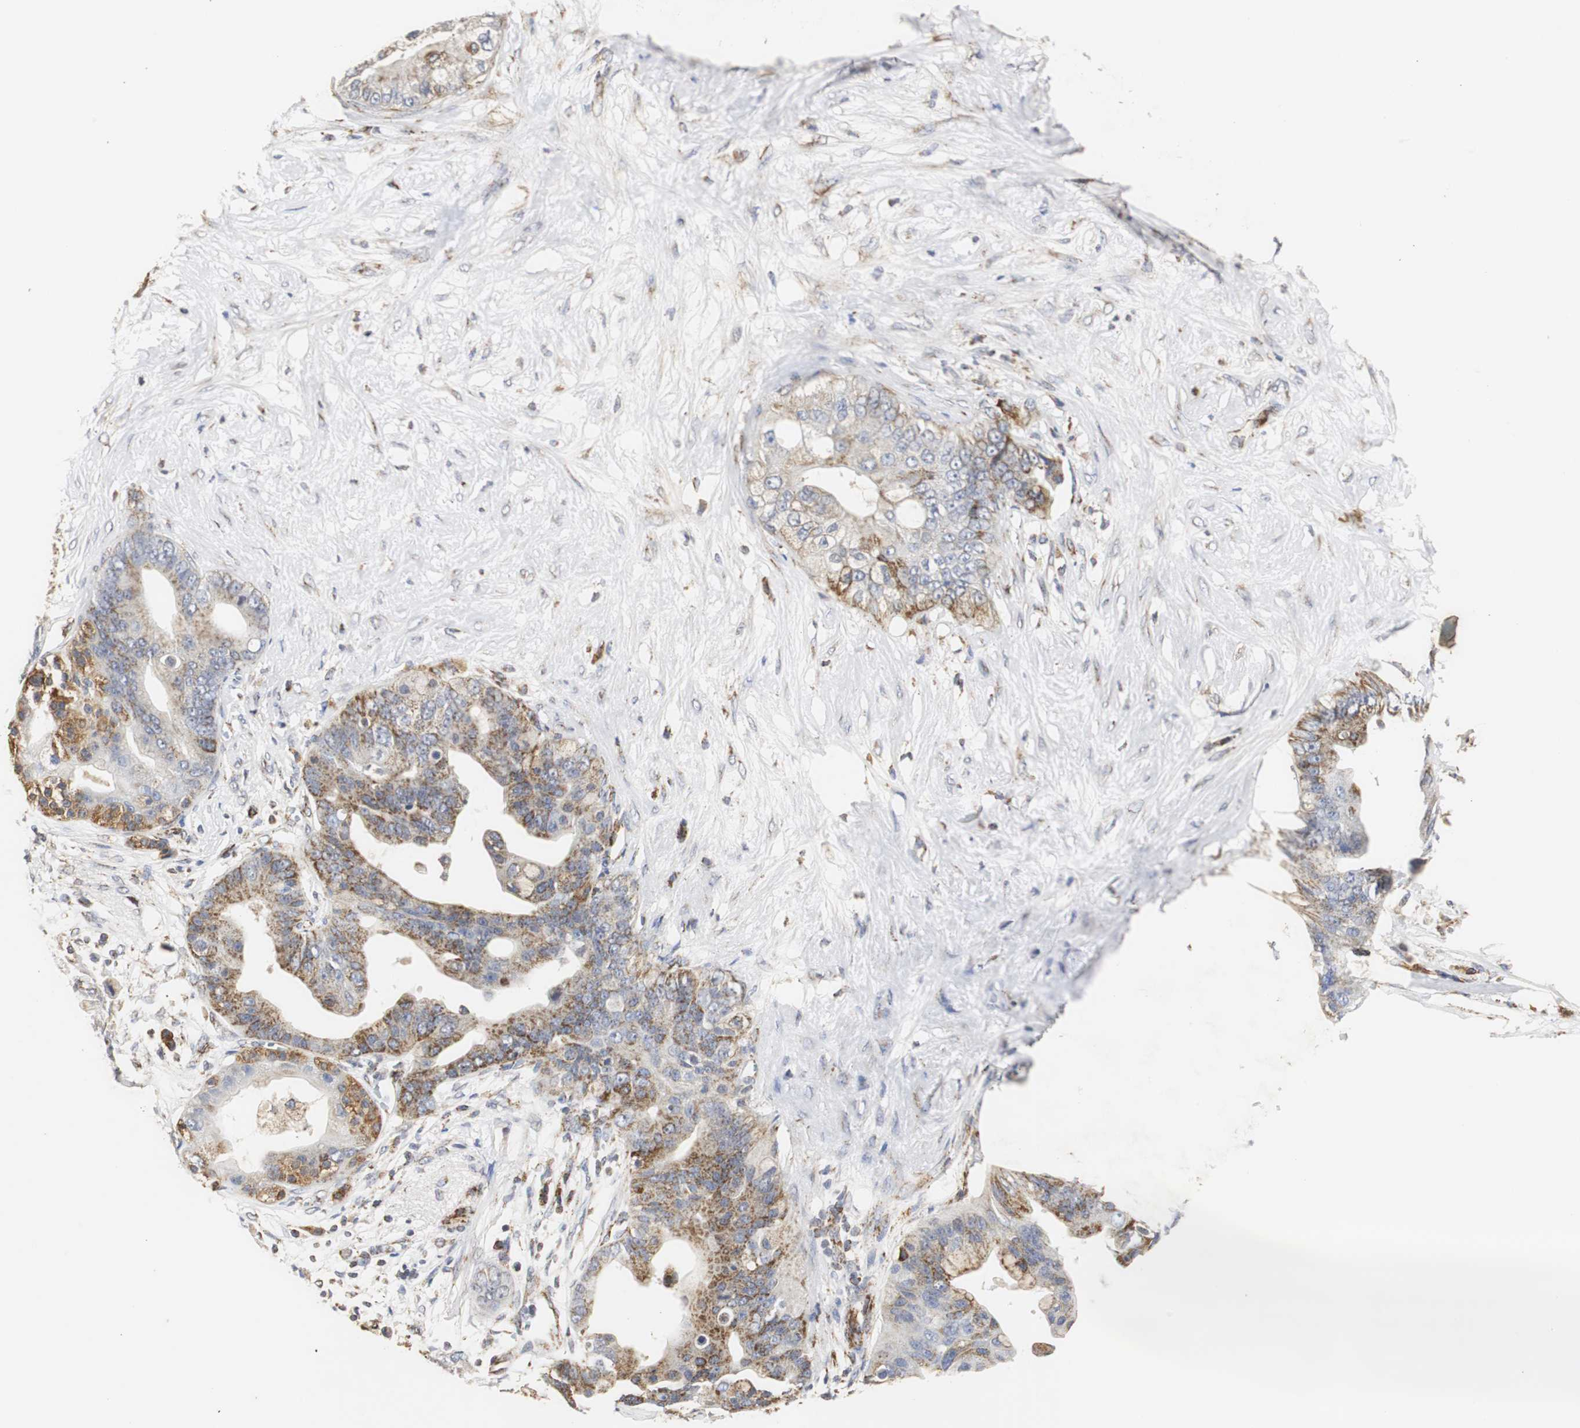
{"staining": {"intensity": "strong", "quantity": "25%-75%", "location": "cytoplasmic/membranous"}, "tissue": "pancreatic cancer", "cell_type": "Tumor cells", "image_type": "cancer", "snomed": [{"axis": "morphology", "description": "Adenocarcinoma, NOS"}, {"axis": "topography", "description": "Pancreas"}], "caption": "Pancreatic cancer (adenocarcinoma) tissue reveals strong cytoplasmic/membranous expression in approximately 25%-75% of tumor cells, visualized by immunohistochemistry.", "gene": "HSD17B10", "patient": {"sex": "female", "age": 75}}